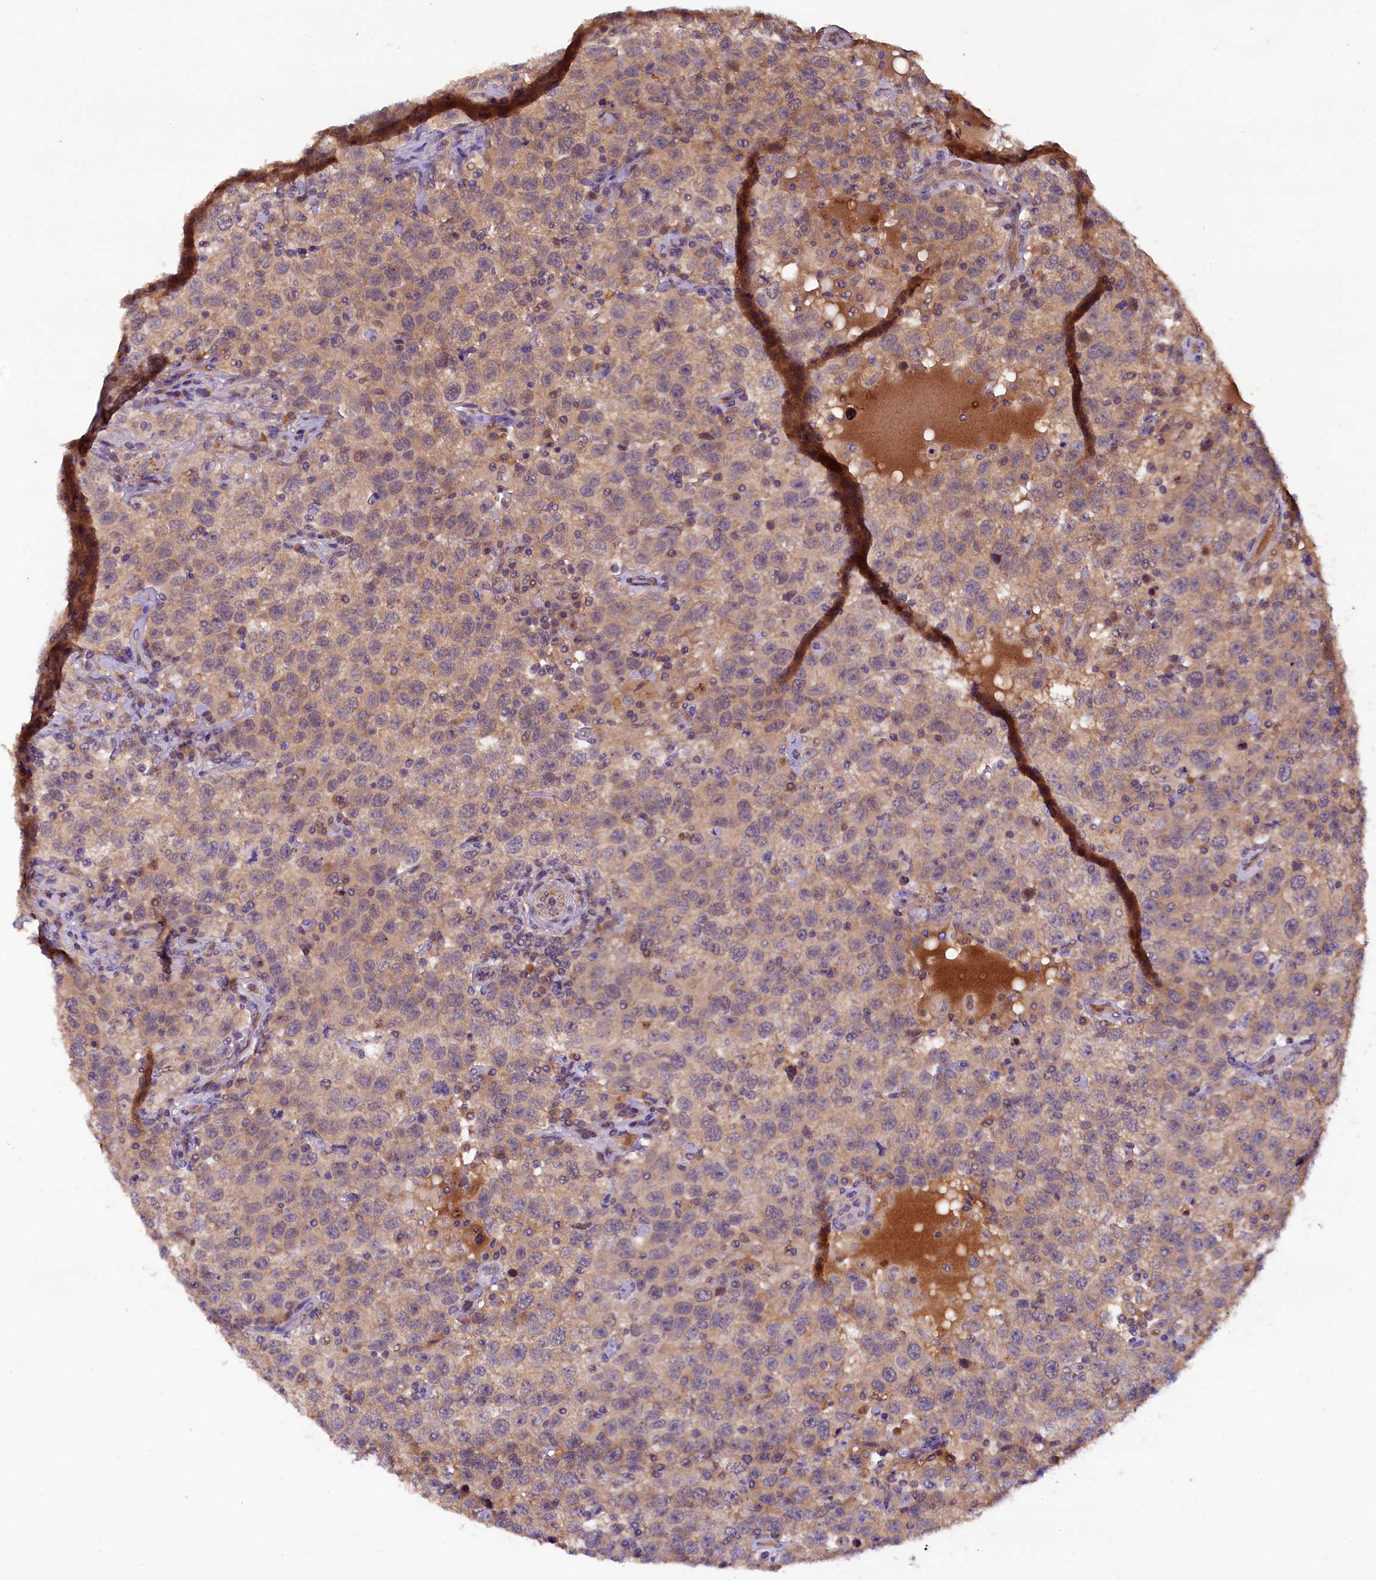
{"staining": {"intensity": "weak", "quantity": ">75%", "location": "cytoplasmic/membranous"}, "tissue": "testis cancer", "cell_type": "Tumor cells", "image_type": "cancer", "snomed": [{"axis": "morphology", "description": "Seminoma, NOS"}, {"axis": "topography", "description": "Testis"}], "caption": "Testis seminoma stained for a protein (brown) displays weak cytoplasmic/membranous positive expression in about >75% of tumor cells.", "gene": "PLXNB1", "patient": {"sex": "male", "age": 41}}